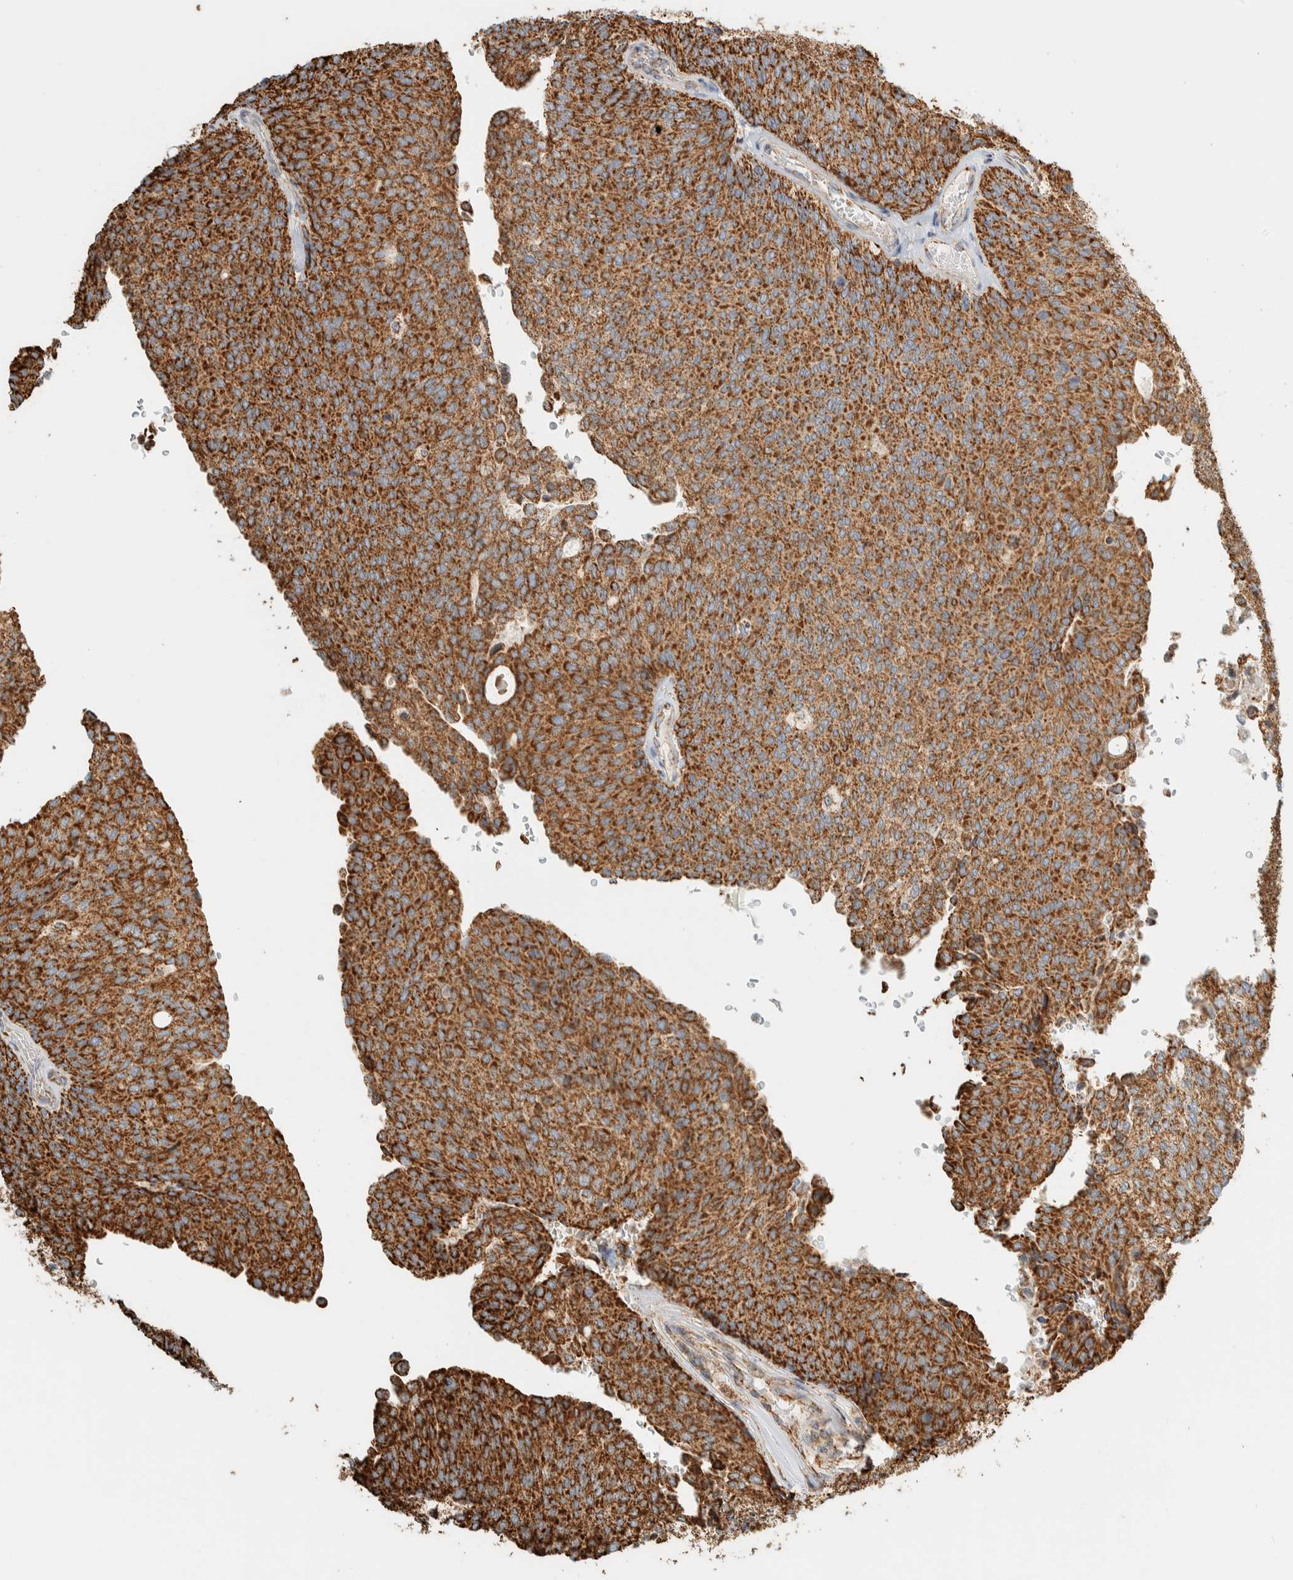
{"staining": {"intensity": "moderate", "quantity": ">75%", "location": "cytoplasmic/membranous"}, "tissue": "urothelial cancer", "cell_type": "Tumor cells", "image_type": "cancer", "snomed": [{"axis": "morphology", "description": "Urothelial carcinoma, Low grade"}, {"axis": "topography", "description": "Urinary bladder"}], "caption": "The image demonstrates staining of urothelial cancer, revealing moderate cytoplasmic/membranous protein expression (brown color) within tumor cells.", "gene": "ZNF454", "patient": {"sex": "female", "age": 79}}